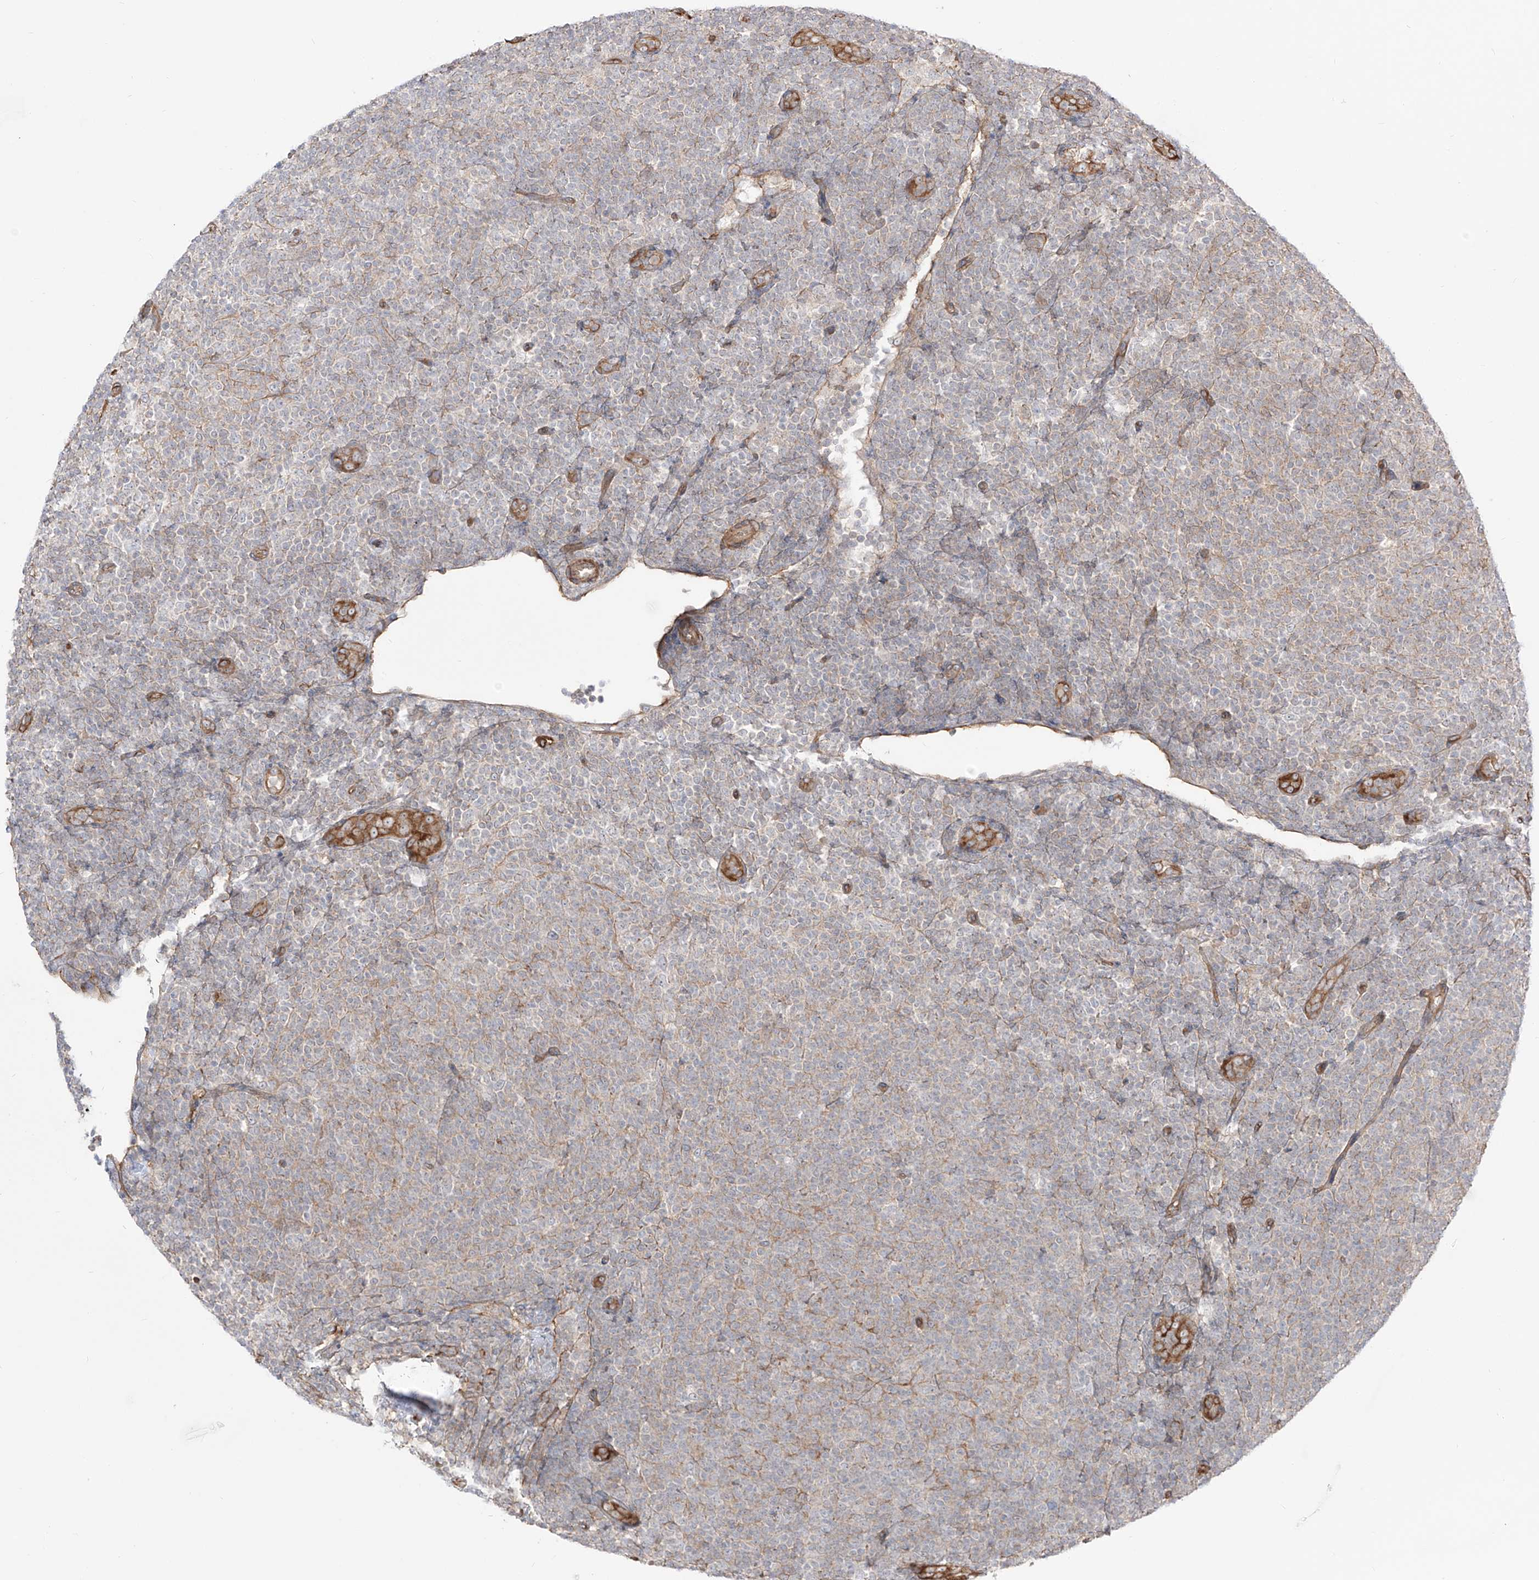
{"staining": {"intensity": "negative", "quantity": "none", "location": "none"}, "tissue": "lymphoma", "cell_type": "Tumor cells", "image_type": "cancer", "snomed": [{"axis": "morphology", "description": "Malignant lymphoma, non-Hodgkin's type, Low grade"}, {"axis": "topography", "description": "Lymph node"}], "caption": "IHC histopathology image of human lymphoma stained for a protein (brown), which exhibits no expression in tumor cells.", "gene": "ZNF180", "patient": {"sex": "male", "age": 66}}